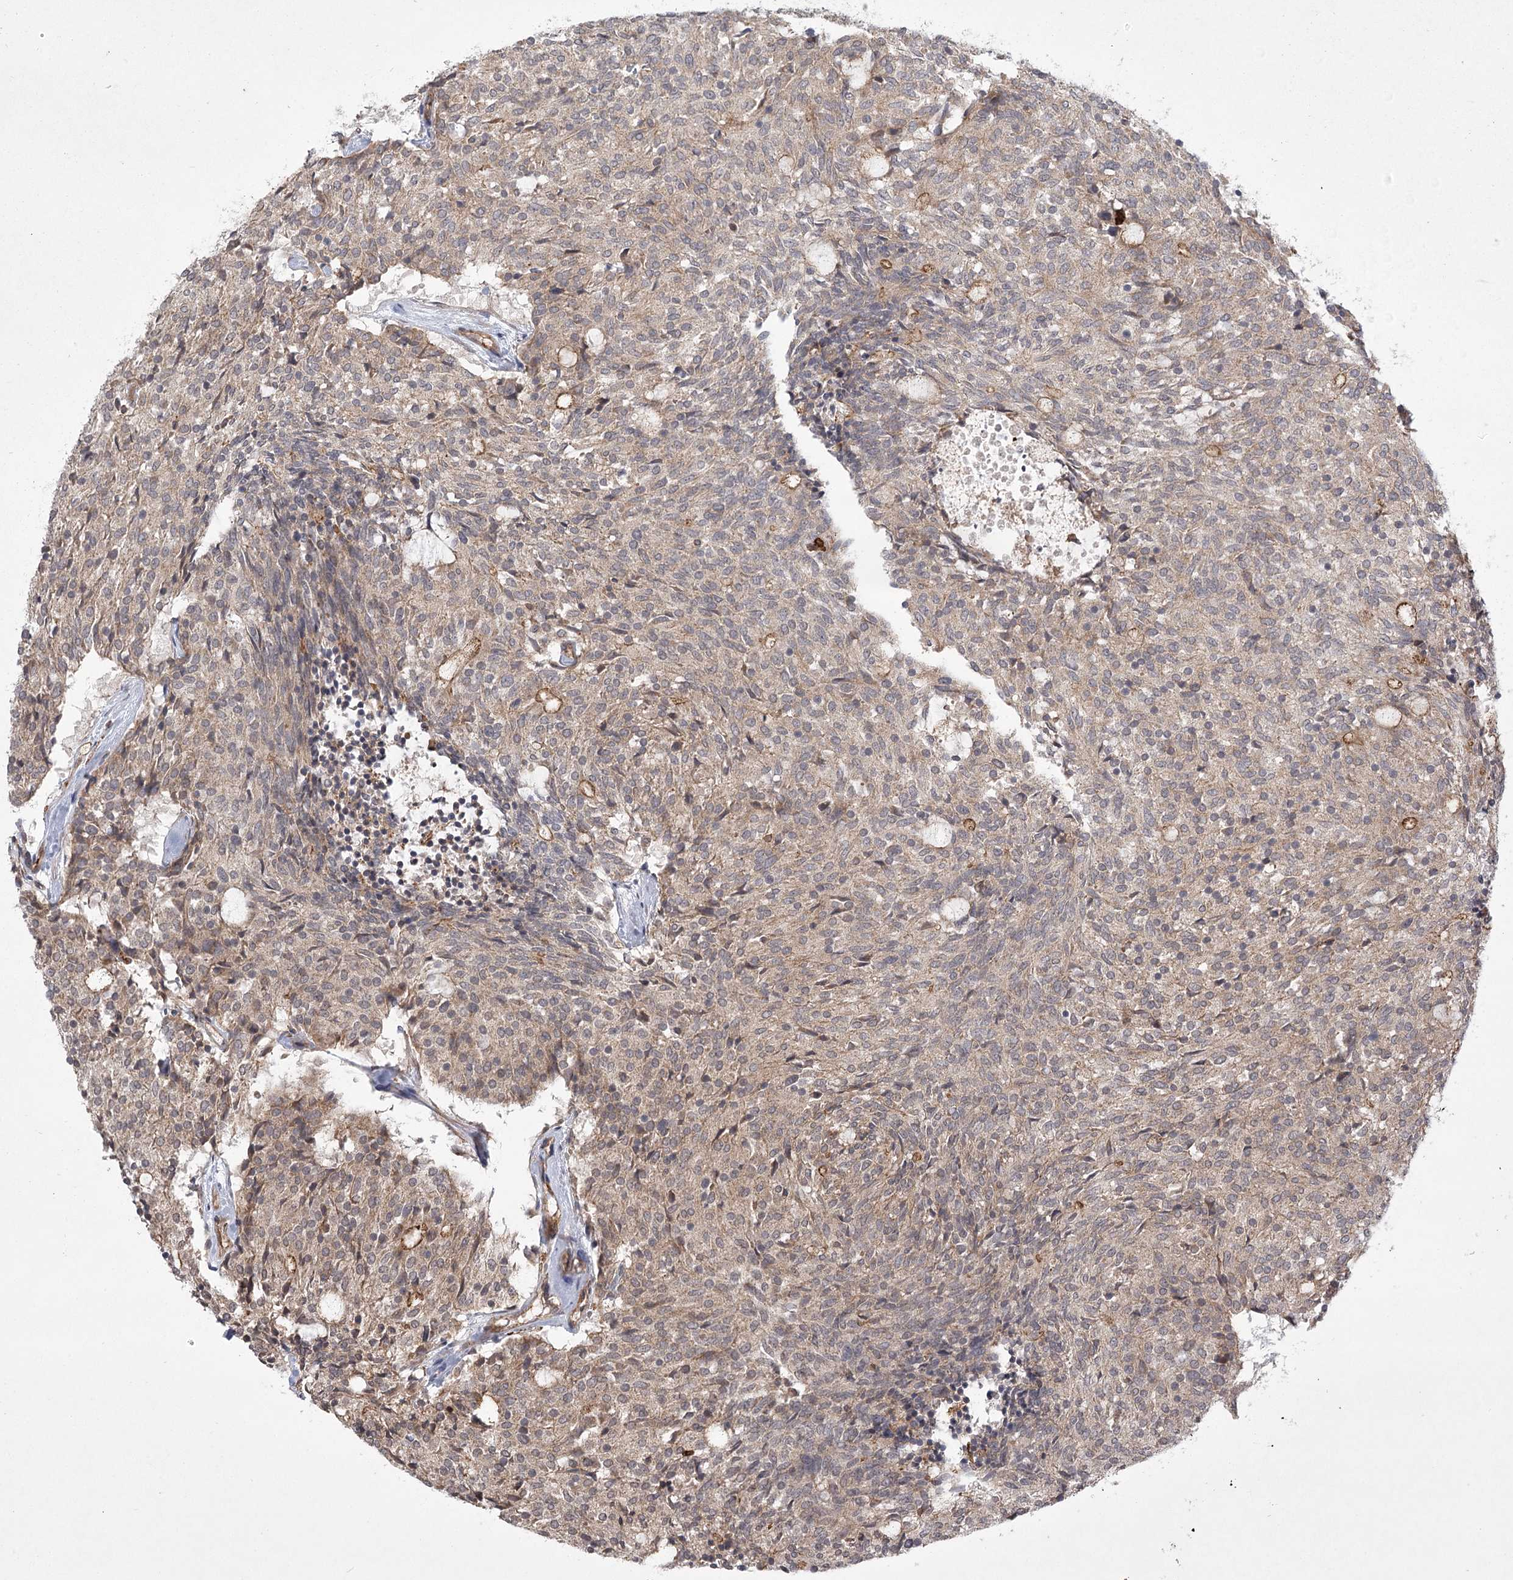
{"staining": {"intensity": "weak", "quantity": "<25%", "location": "cytoplasmic/membranous"}, "tissue": "carcinoid", "cell_type": "Tumor cells", "image_type": "cancer", "snomed": [{"axis": "morphology", "description": "Carcinoid, malignant, NOS"}, {"axis": "topography", "description": "Pancreas"}], "caption": "The immunohistochemistry micrograph has no significant expression in tumor cells of carcinoid tissue.", "gene": "MEPE", "patient": {"sex": "female", "age": 54}}